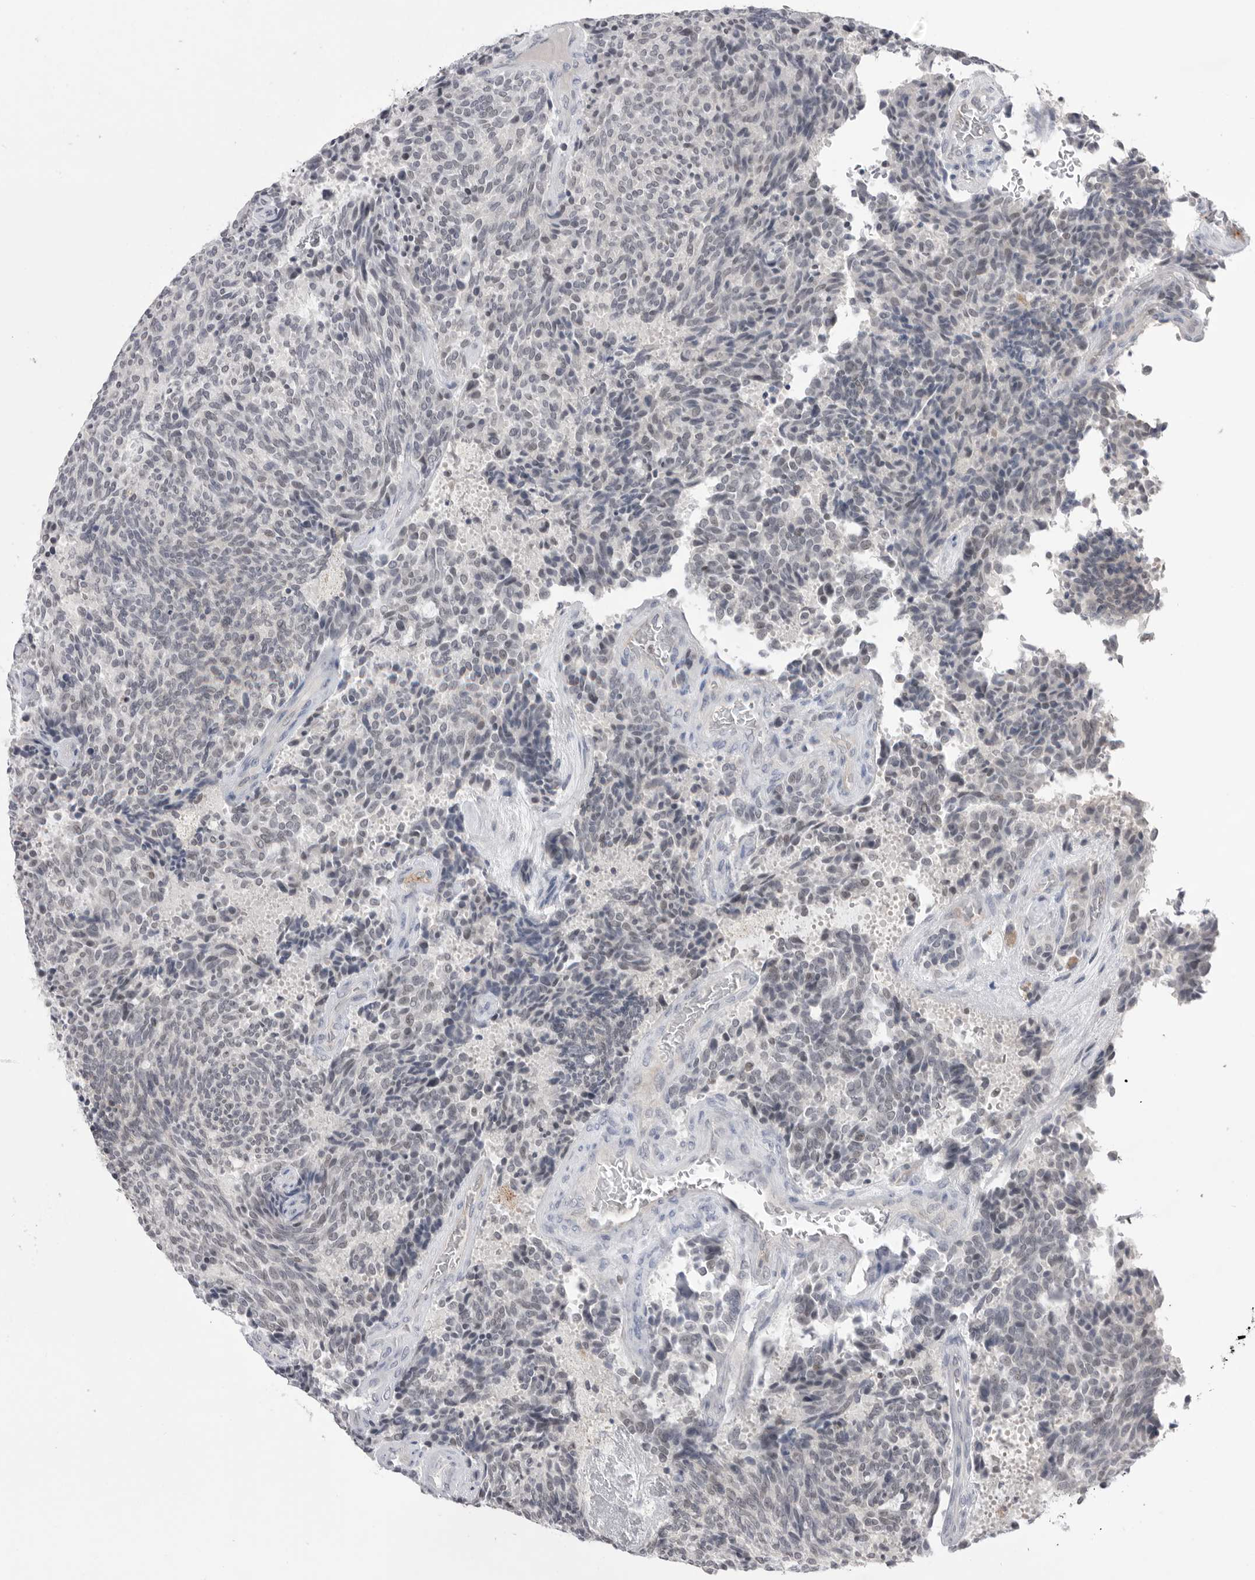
{"staining": {"intensity": "negative", "quantity": "none", "location": "none"}, "tissue": "carcinoid", "cell_type": "Tumor cells", "image_type": "cancer", "snomed": [{"axis": "morphology", "description": "Carcinoid, malignant, NOS"}, {"axis": "topography", "description": "Pancreas"}], "caption": "Tumor cells show no significant protein positivity in carcinoid.", "gene": "ZBTB7B", "patient": {"sex": "female", "age": 54}}